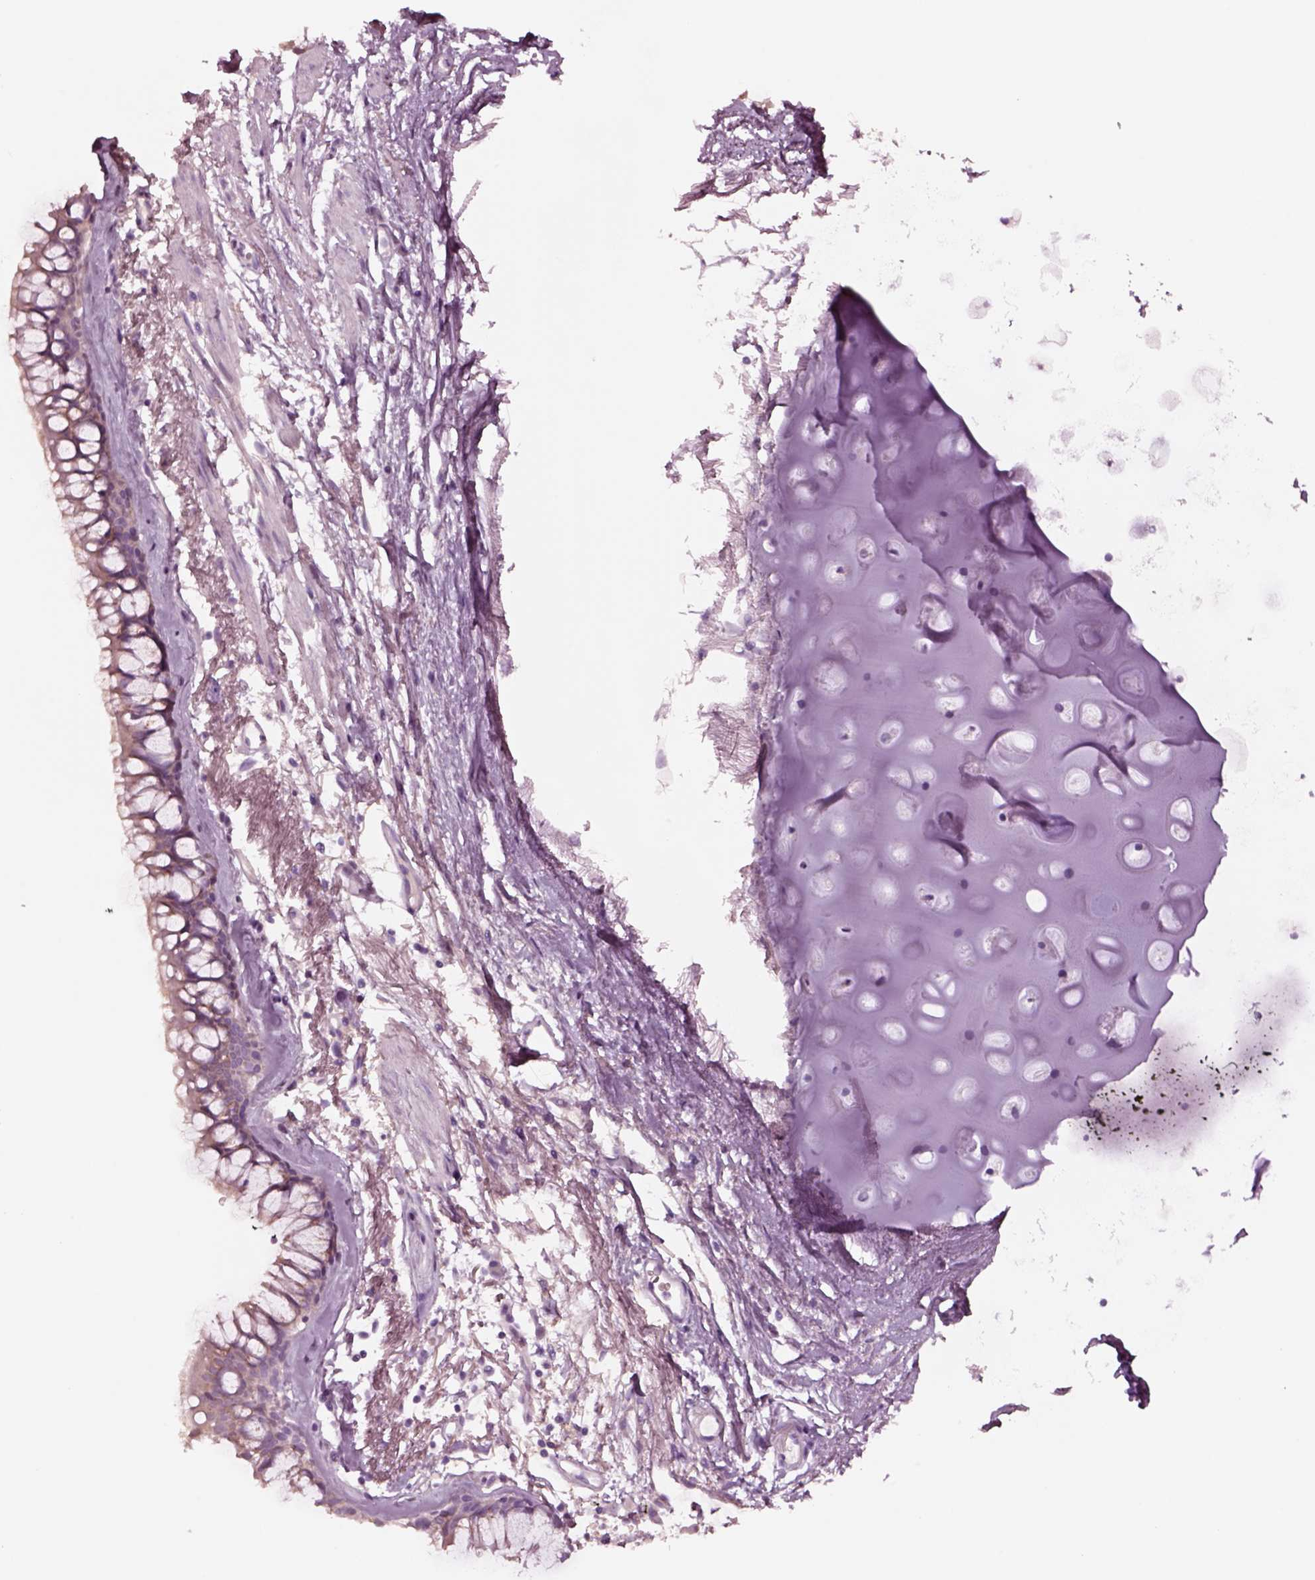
{"staining": {"intensity": "negative", "quantity": "none", "location": "none"}, "tissue": "bronchus", "cell_type": "Respiratory epithelial cells", "image_type": "normal", "snomed": [{"axis": "morphology", "description": "Normal tissue, NOS"}, {"axis": "morphology", "description": "Squamous cell carcinoma, NOS"}, {"axis": "topography", "description": "Cartilage tissue"}, {"axis": "topography", "description": "Bronchus"}], "caption": "Image shows no protein staining in respiratory epithelial cells of unremarkable bronchus.", "gene": "NMRK2", "patient": {"sex": "male", "age": 72}}